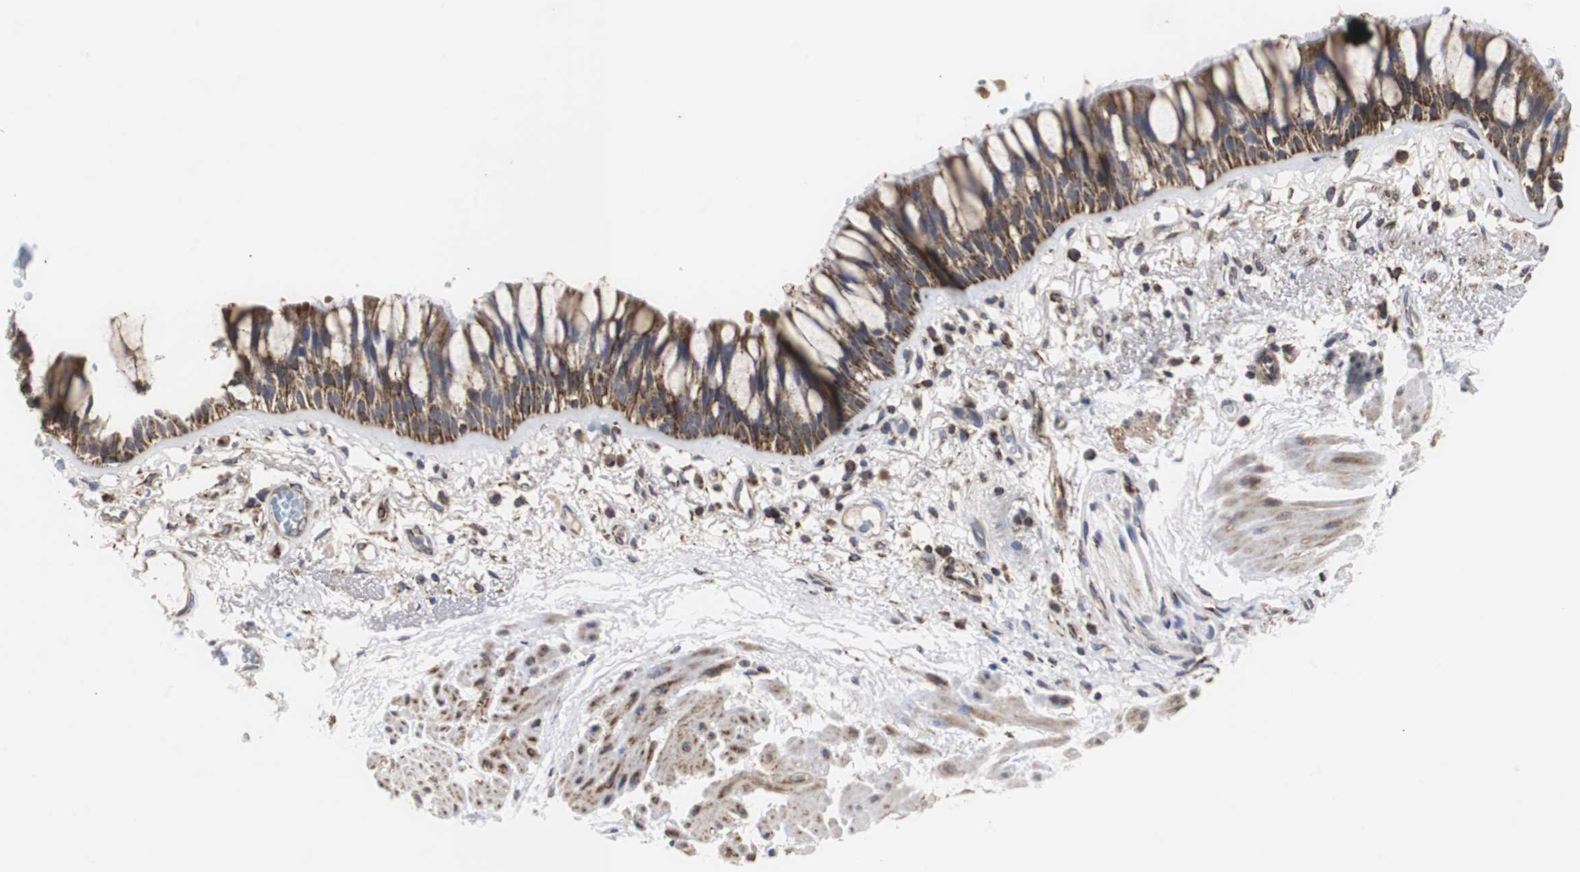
{"staining": {"intensity": "moderate", "quantity": ">75%", "location": "cytoplasmic/membranous"}, "tissue": "bronchus", "cell_type": "Respiratory epithelial cells", "image_type": "normal", "snomed": [{"axis": "morphology", "description": "Normal tissue, NOS"}, {"axis": "topography", "description": "Bronchus"}], "caption": "IHC (DAB) staining of benign human bronchus reveals moderate cytoplasmic/membranous protein staining in about >75% of respiratory epithelial cells. (Stains: DAB in brown, nuclei in blue, Microscopy: brightfield microscopy at high magnification).", "gene": "HSD17B10", "patient": {"sex": "male", "age": 66}}